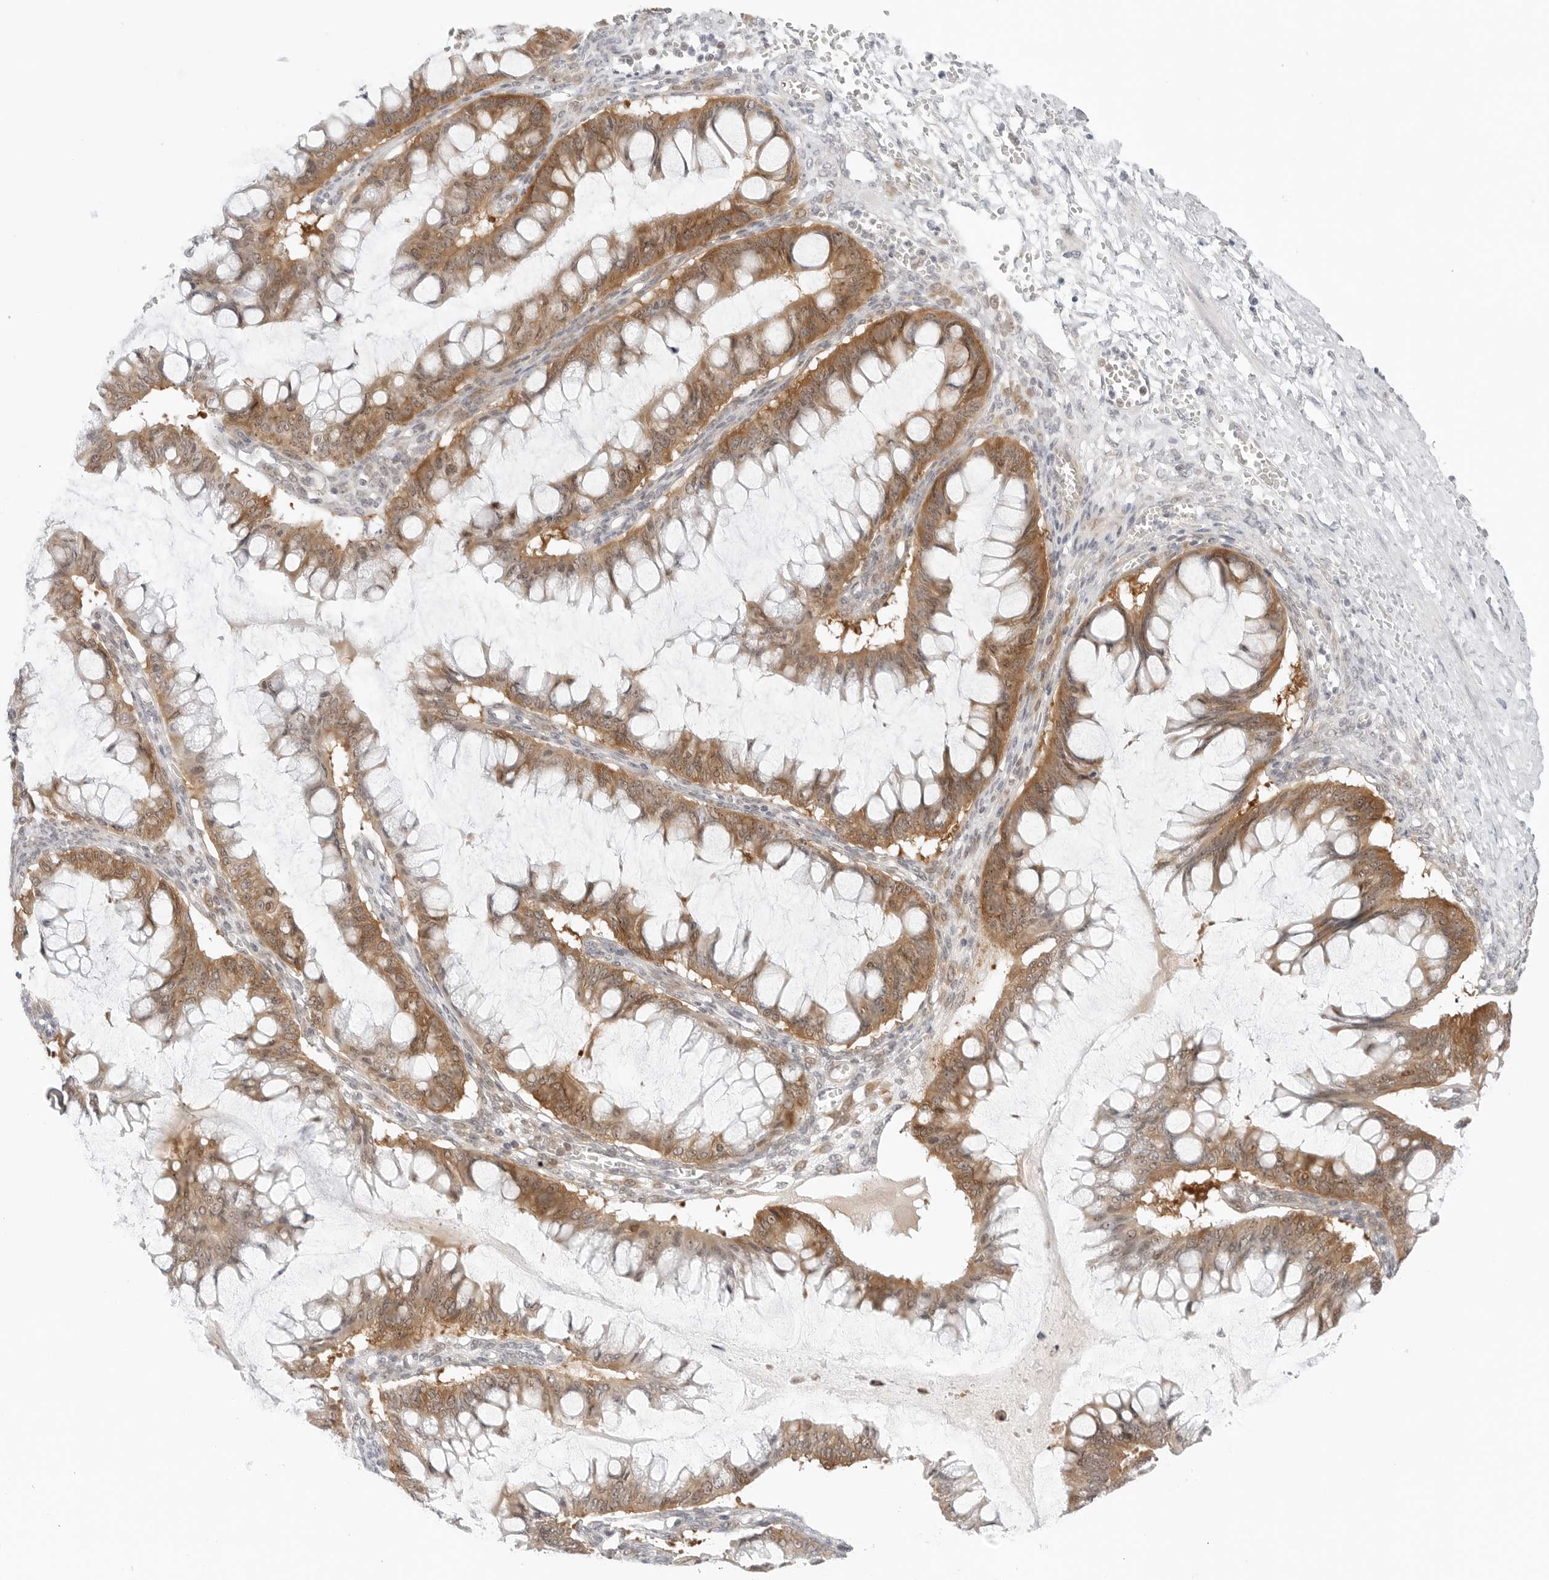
{"staining": {"intensity": "moderate", "quantity": ">75%", "location": "cytoplasmic/membranous"}, "tissue": "ovarian cancer", "cell_type": "Tumor cells", "image_type": "cancer", "snomed": [{"axis": "morphology", "description": "Cystadenocarcinoma, mucinous, NOS"}, {"axis": "topography", "description": "Ovary"}], "caption": "IHC of human ovarian cancer (mucinous cystadenocarcinoma) demonstrates medium levels of moderate cytoplasmic/membranous staining in approximately >75% of tumor cells. The staining is performed using DAB (3,3'-diaminobenzidine) brown chromogen to label protein expression. The nuclei are counter-stained blue using hematoxylin.", "gene": "NUDC", "patient": {"sex": "female", "age": 73}}